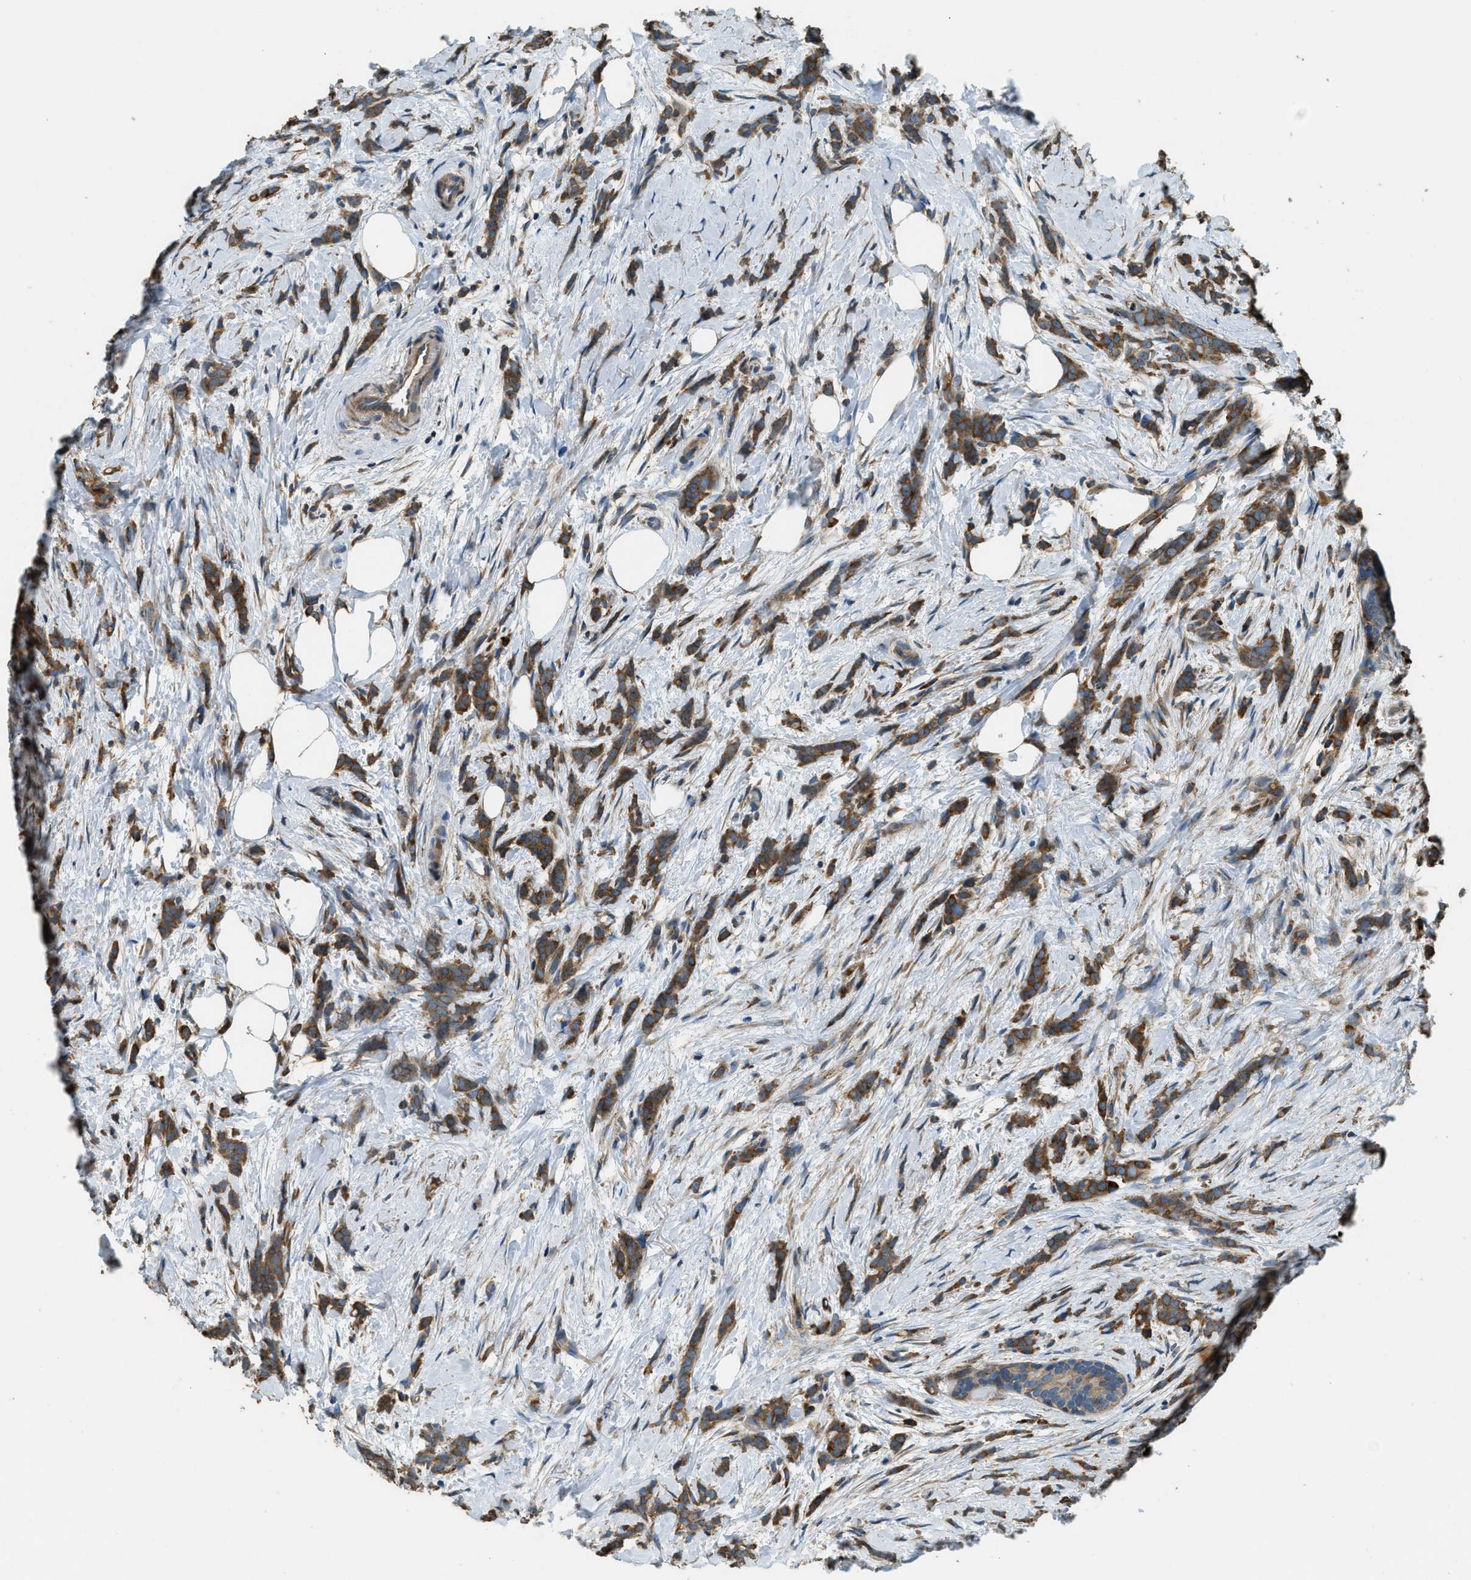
{"staining": {"intensity": "moderate", "quantity": ">75%", "location": "cytoplasmic/membranous"}, "tissue": "breast cancer", "cell_type": "Tumor cells", "image_type": "cancer", "snomed": [{"axis": "morphology", "description": "Lobular carcinoma, in situ"}, {"axis": "morphology", "description": "Lobular carcinoma"}, {"axis": "topography", "description": "Breast"}], "caption": "Tumor cells display medium levels of moderate cytoplasmic/membranous expression in approximately >75% of cells in lobular carcinoma (breast).", "gene": "ERGIC1", "patient": {"sex": "female", "age": 41}}